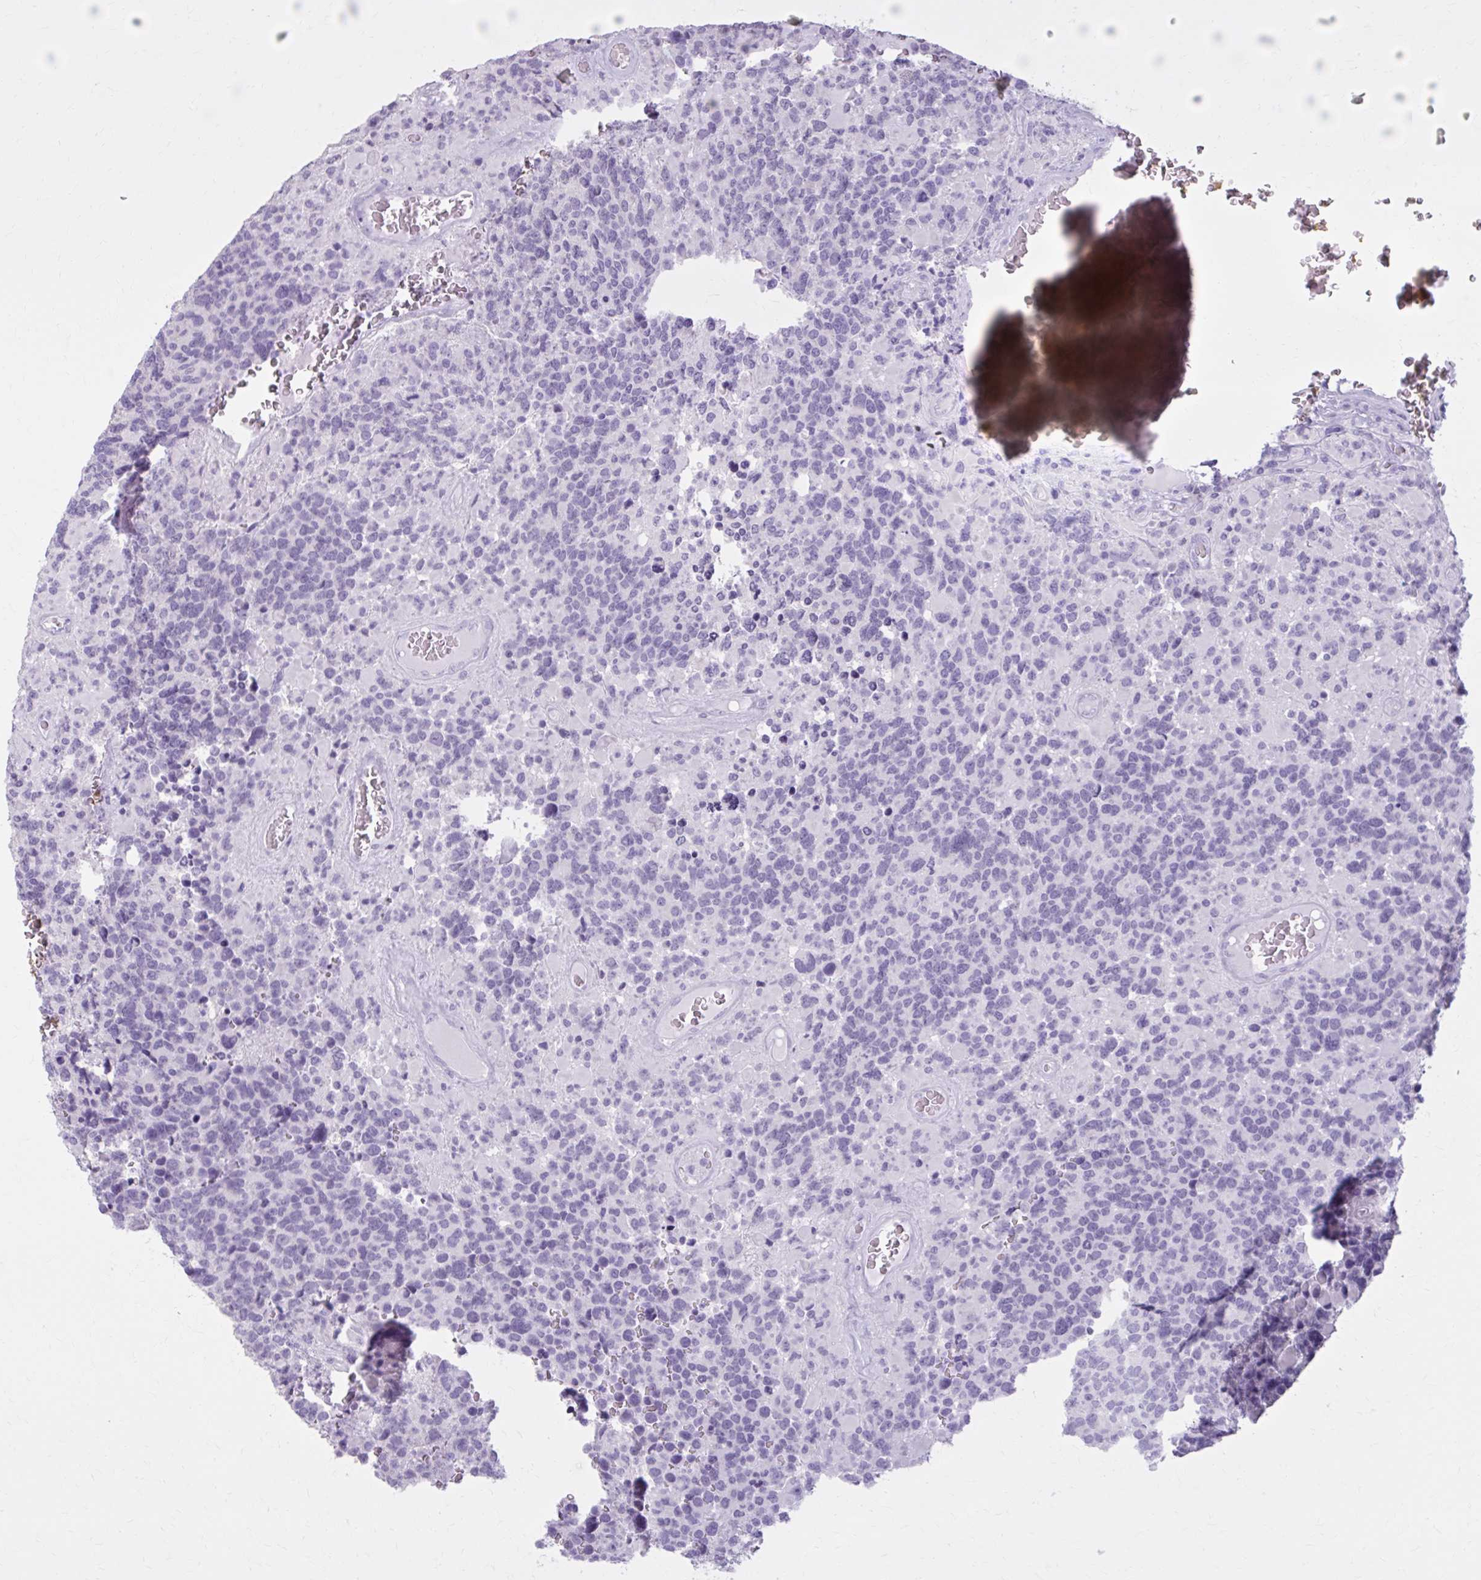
{"staining": {"intensity": "negative", "quantity": "none", "location": "none"}, "tissue": "glioma", "cell_type": "Tumor cells", "image_type": "cancer", "snomed": [{"axis": "morphology", "description": "Glioma, malignant, High grade"}, {"axis": "topography", "description": "Brain"}], "caption": "High magnification brightfield microscopy of malignant high-grade glioma stained with DAB (3,3'-diaminobenzidine) (brown) and counterstained with hematoxylin (blue): tumor cells show no significant staining. The staining is performed using DAB brown chromogen with nuclei counter-stained in using hematoxylin.", "gene": "OR4B1", "patient": {"sex": "female", "age": 40}}